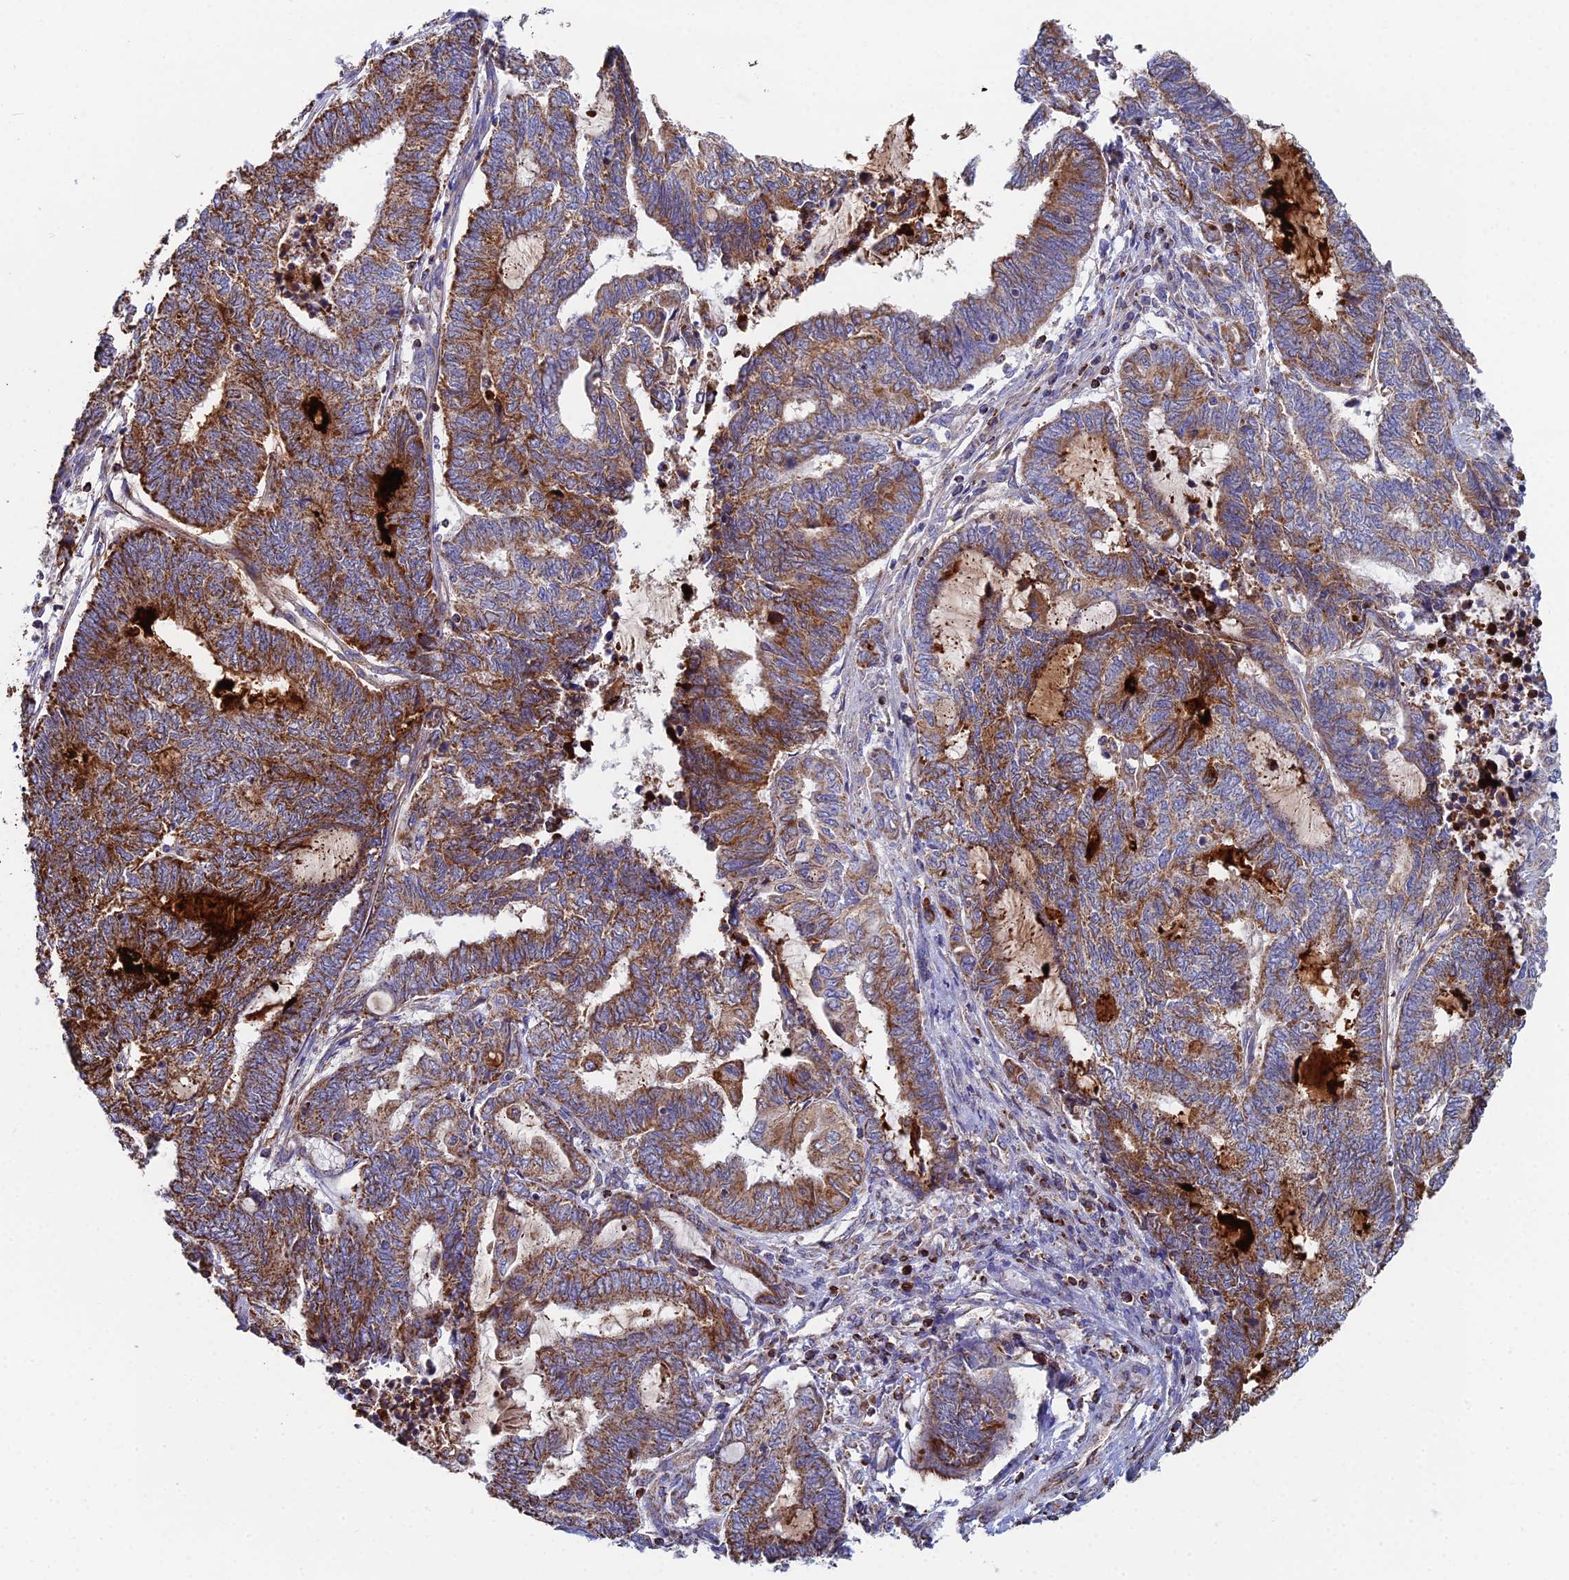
{"staining": {"intensity": "strong", "quantity": "25%-75%", "location": "cytoplasmic/membranous"}, "tissue": "endometrial cancer", "cell_type": "Tumor cells", "image_type": "cancer", "snomed": [{"axis": "morphology", "description": "Adenocarcinoma, NOS"}, {"axis": "topography", "description": "Uterus"}, {"axis": "topography", "description": "Endometrium"}], "caption": "There is high levels of strong cytoplasmic/membranous positivity in tumor cells of endometrial cancer (adenocarcinoma), as demonstrated by immunohistochemical staining (brown color).", "gene": "SPOCK2", "patient": {"sex": "female", "age": 70}}